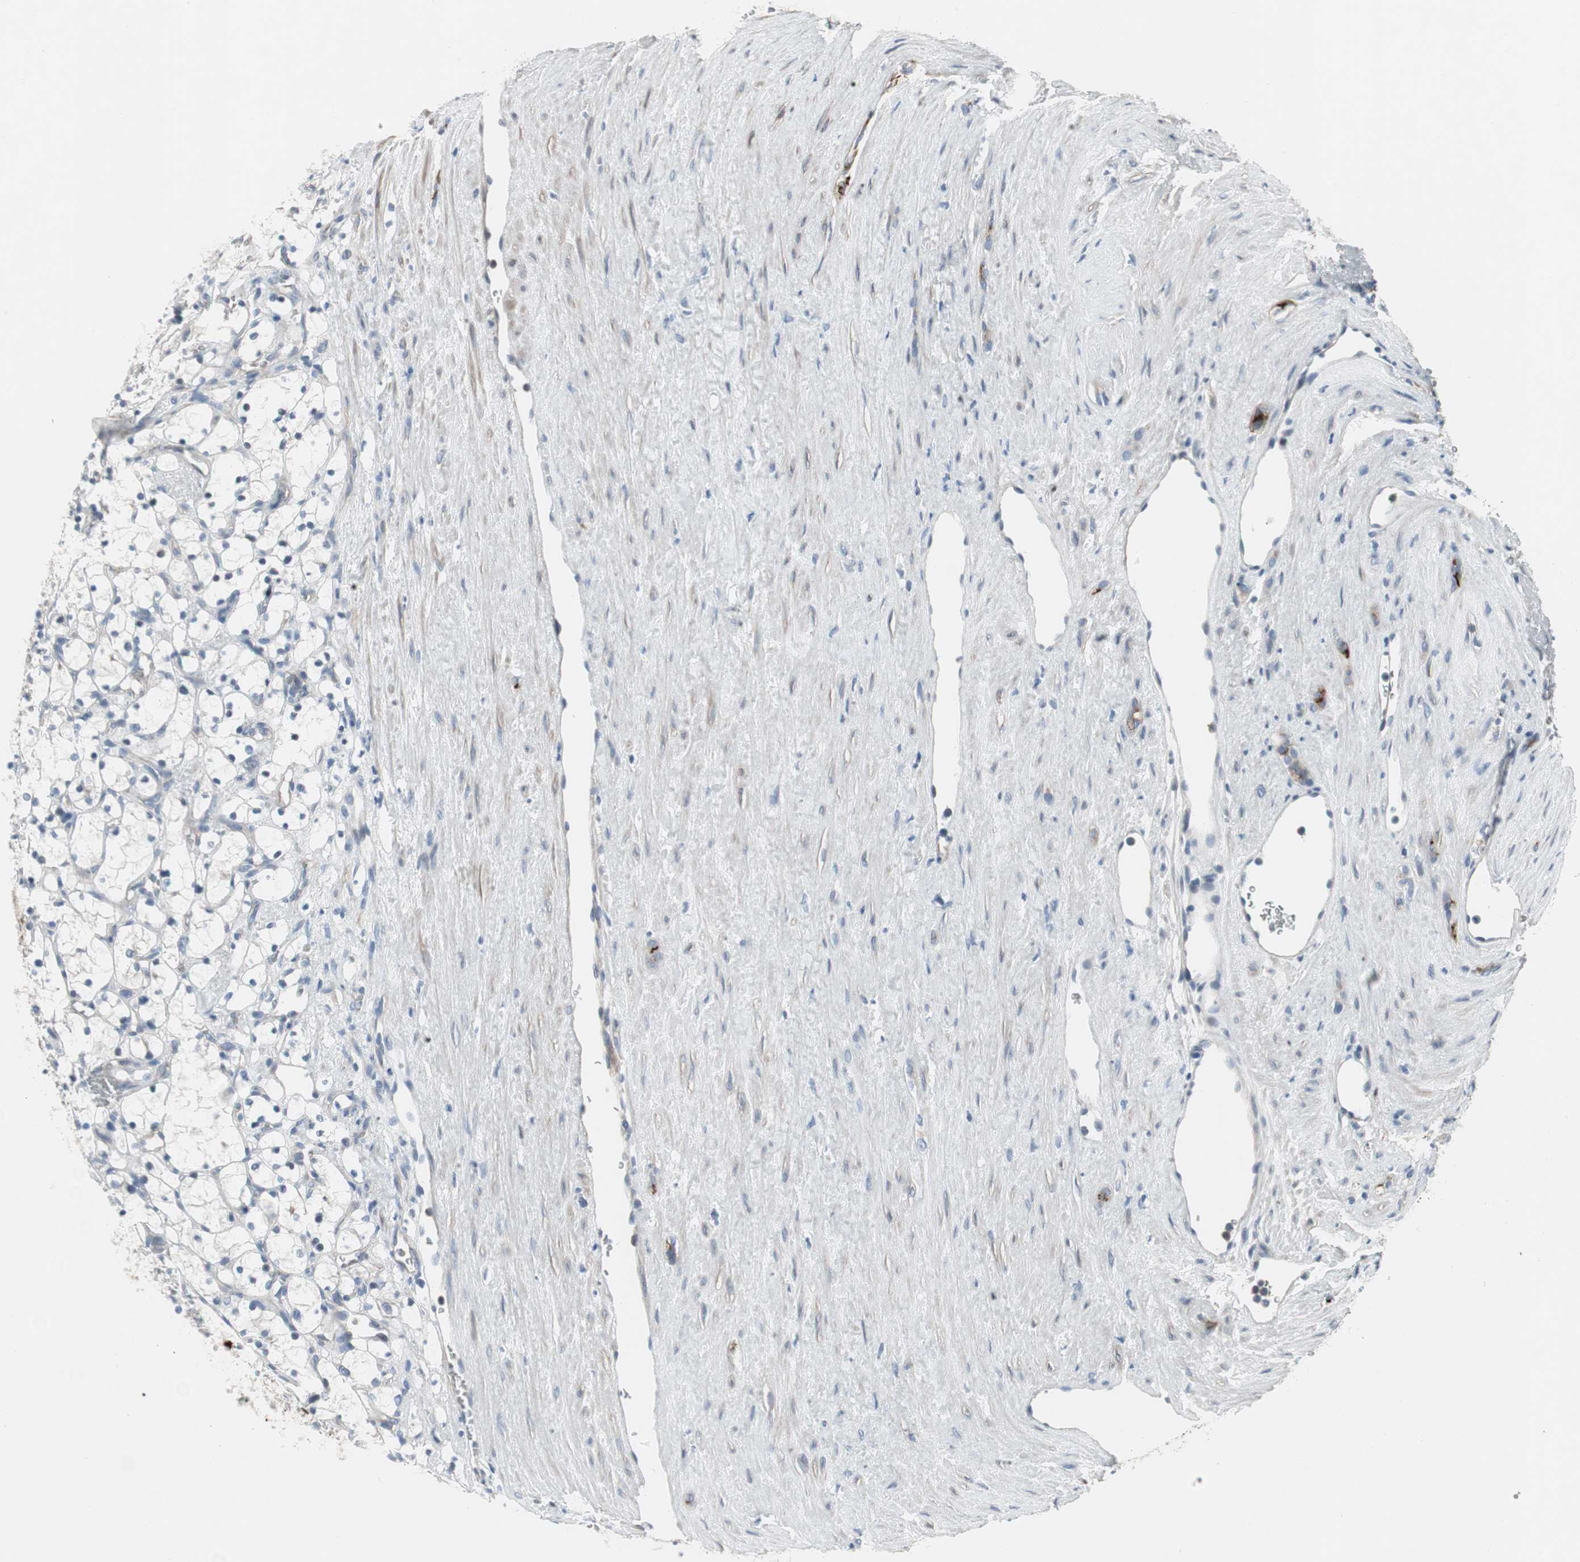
{"staining": {"intensity": "negative", "quantity": "none", "location": "none"}, "tissue": "renal cancer", "cell_type": "Tumor cells", "image_type": "cancer", "snomed": [{"axis": "morphology", "description": "Adenocarcinoma, NOS"}, {"axis": "topography", "description": "Kidney"}], "caption": "The IHC micrograph has no significant staining in tumor cells of renal cancer (adenocarcinoma) tissue.", "gene": "PIGR", "patient": {"sex": "female", "age": 69}}